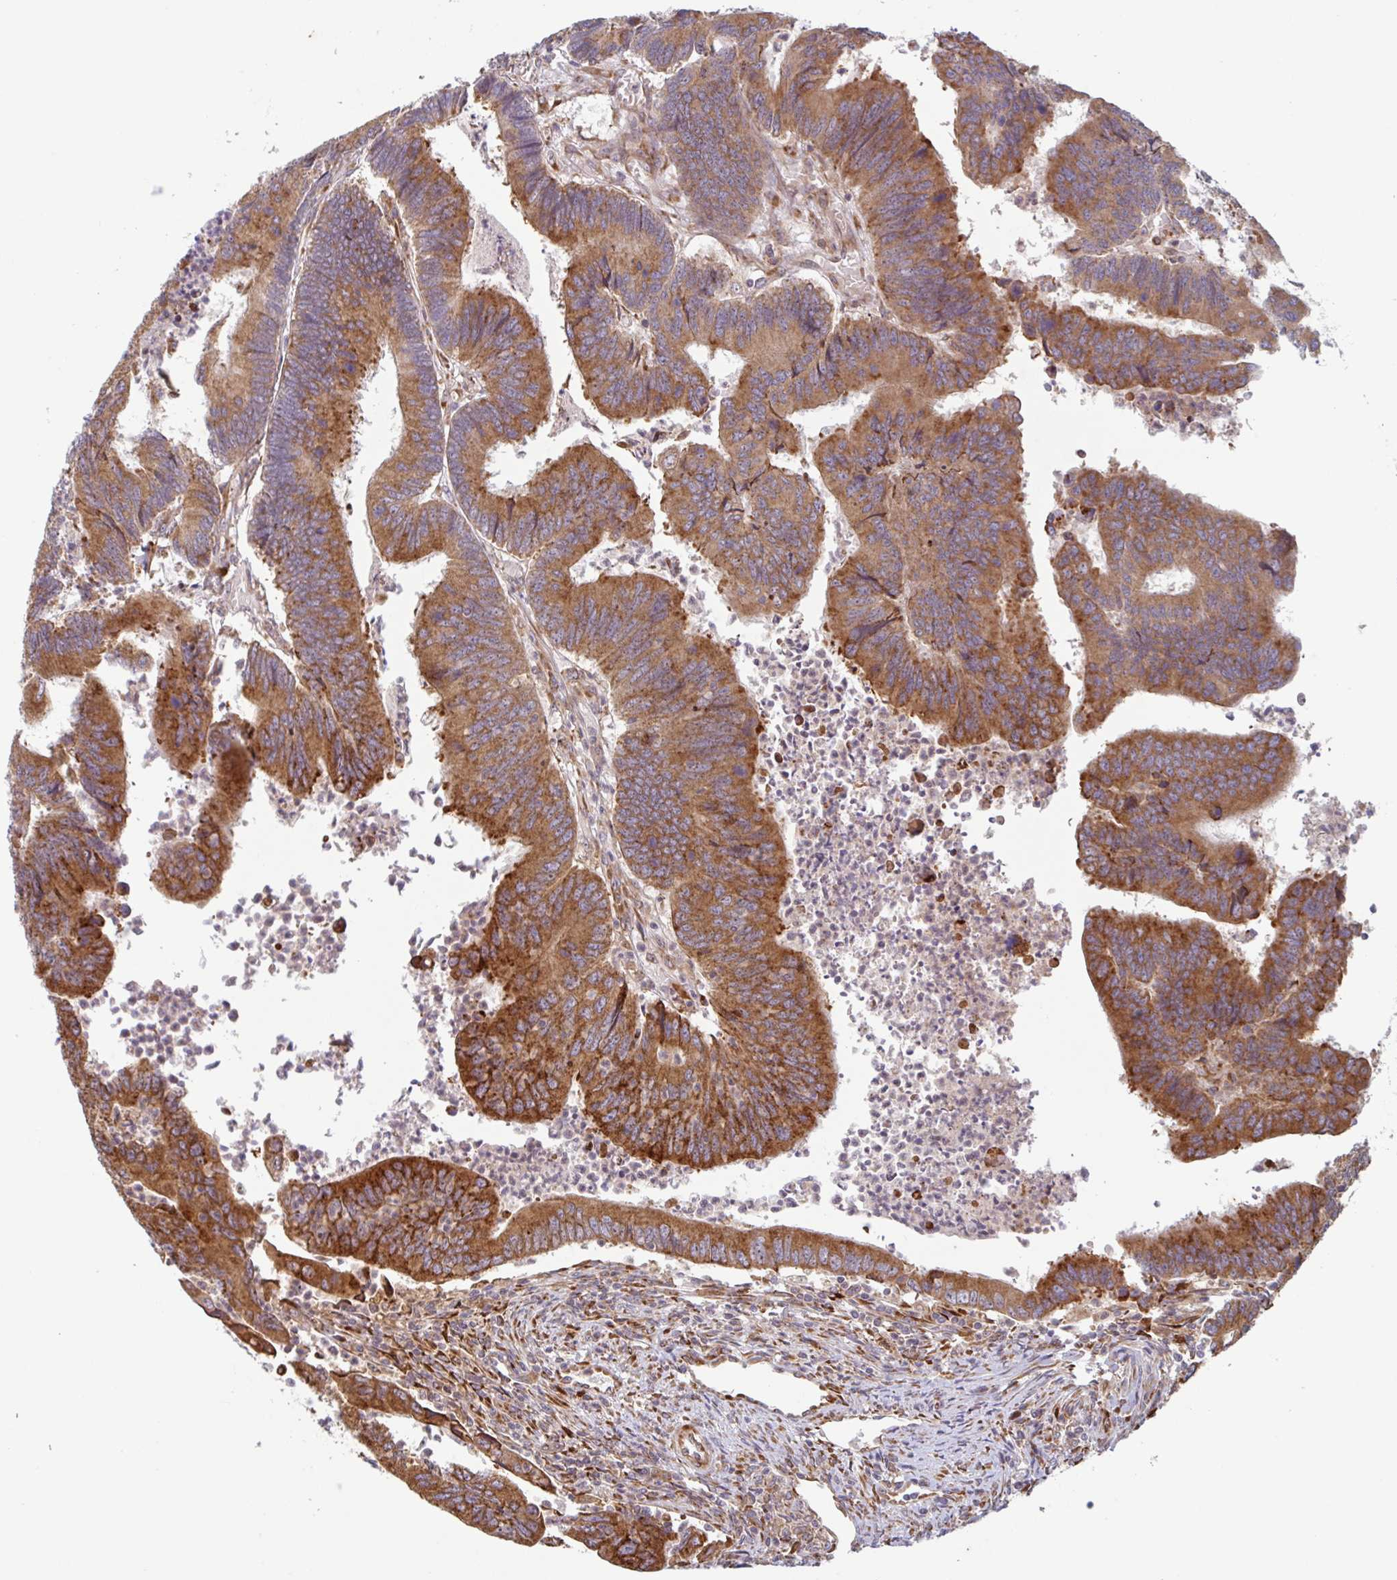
{"staining": {"intensity": "strong", "quantity": ">75%", "location": "cytoplasmic/membranous"}, "tissue": "colorectal cancer", "cell_type": "Tumor cells", "image_type": "cancer", "snomed": [{"axis": "morphology", "description": "Adenocarcinoma, NOS"}, {"axis": "topography", "description": "Colon"}], "caption": "Protein expression analysis of human colorectal cancer (adenocarcinoma) reveals strong cytoplasmic/membranous staining in about >75% of tumor cells.", "gene": "RIT1", "patient": {"sex": "female", "age": 67}}